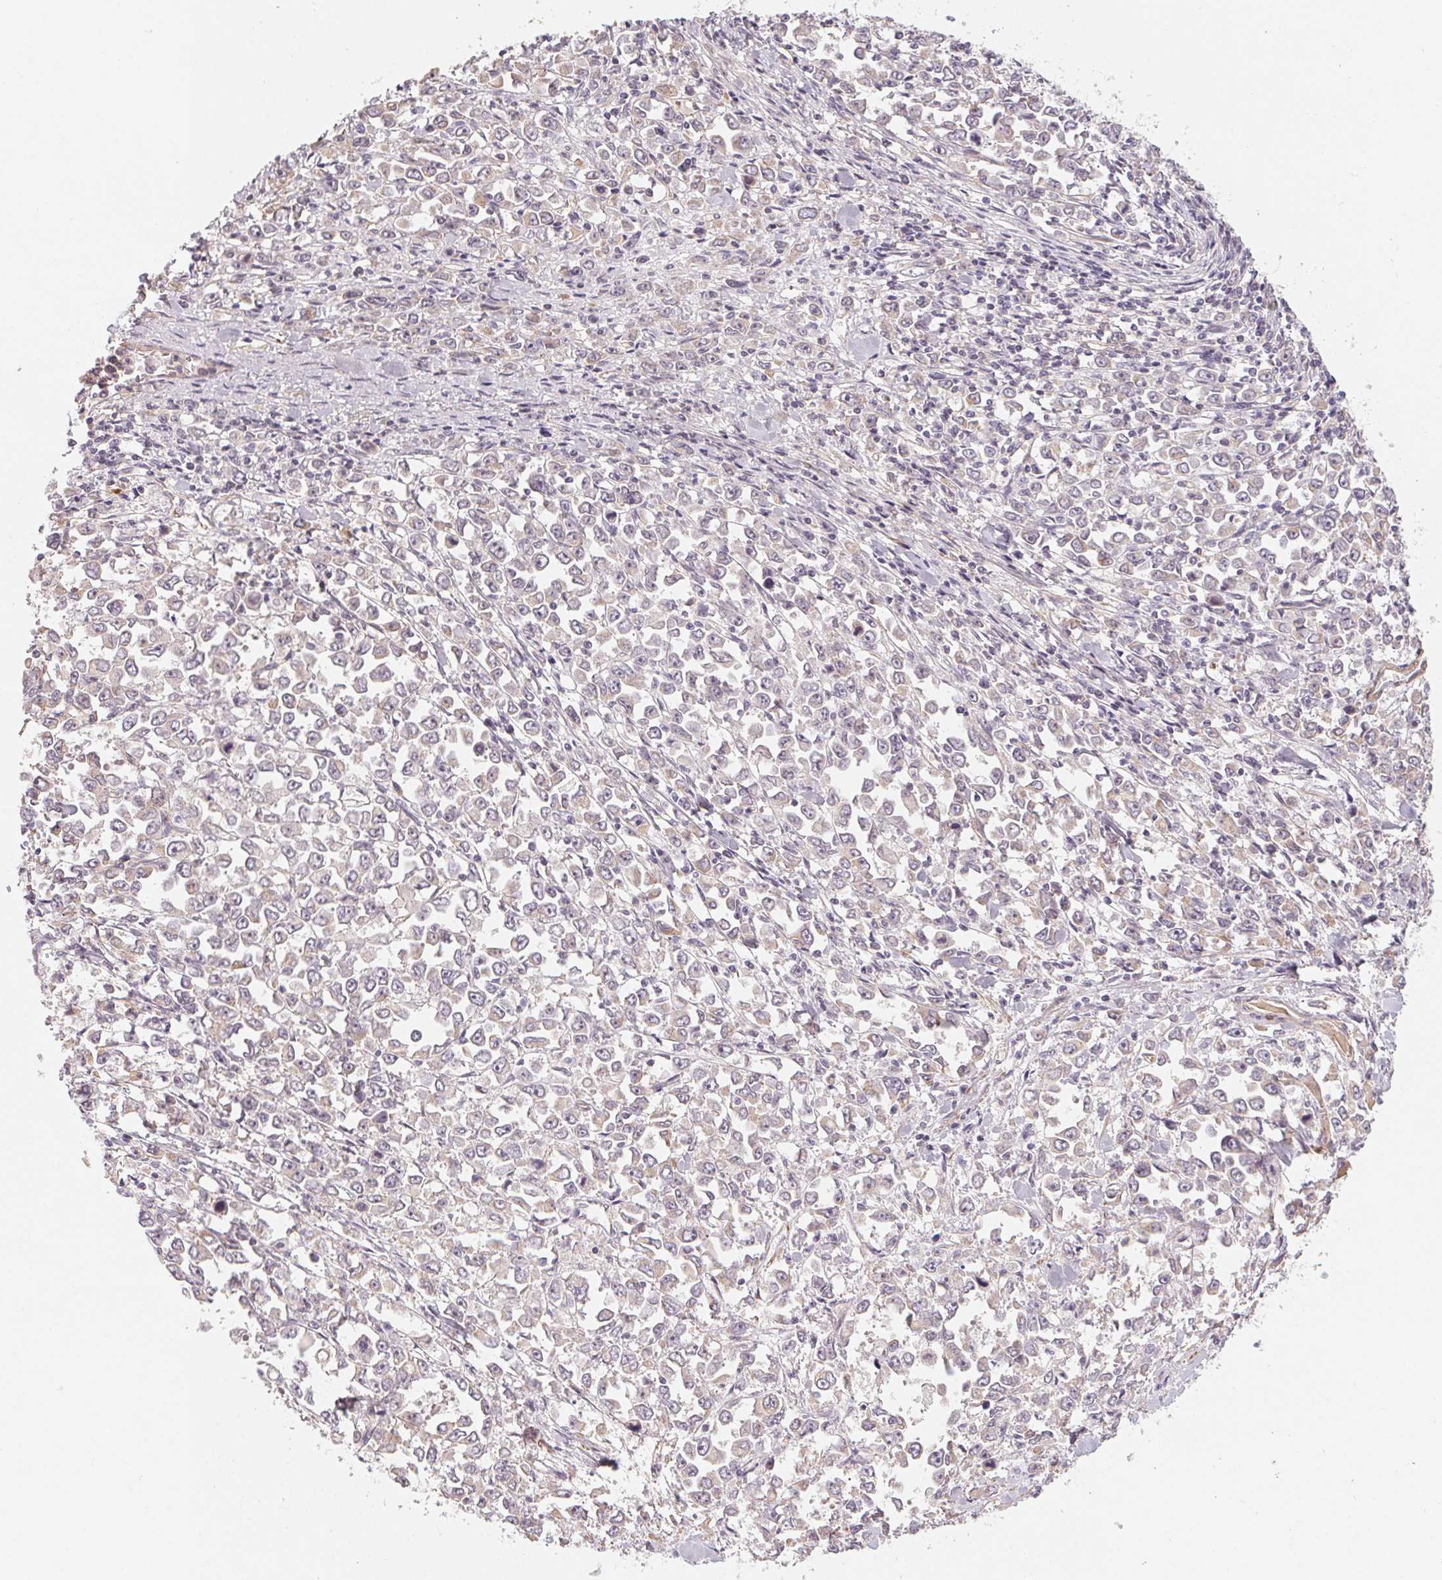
{"staining": {"intensity": "negative", "quantity": "none", "location": "none"}, "tissue": "stomach cancer", "cell_type": "Tumor cells", "image_type": "cancer", "snomed": [{"axis": "morphology", "description": "Adenocarcinoma, NOS"}, {"axis": "topography", "description": "Stomach, upper"}], "caption": "This is an immunohistochemistry (IHC) micrograph of adenocarcinoma (stomach). There is no expression in tumor cells.", "gene": "CCDC112", "patient": {"sex": "male", "age": 70}}